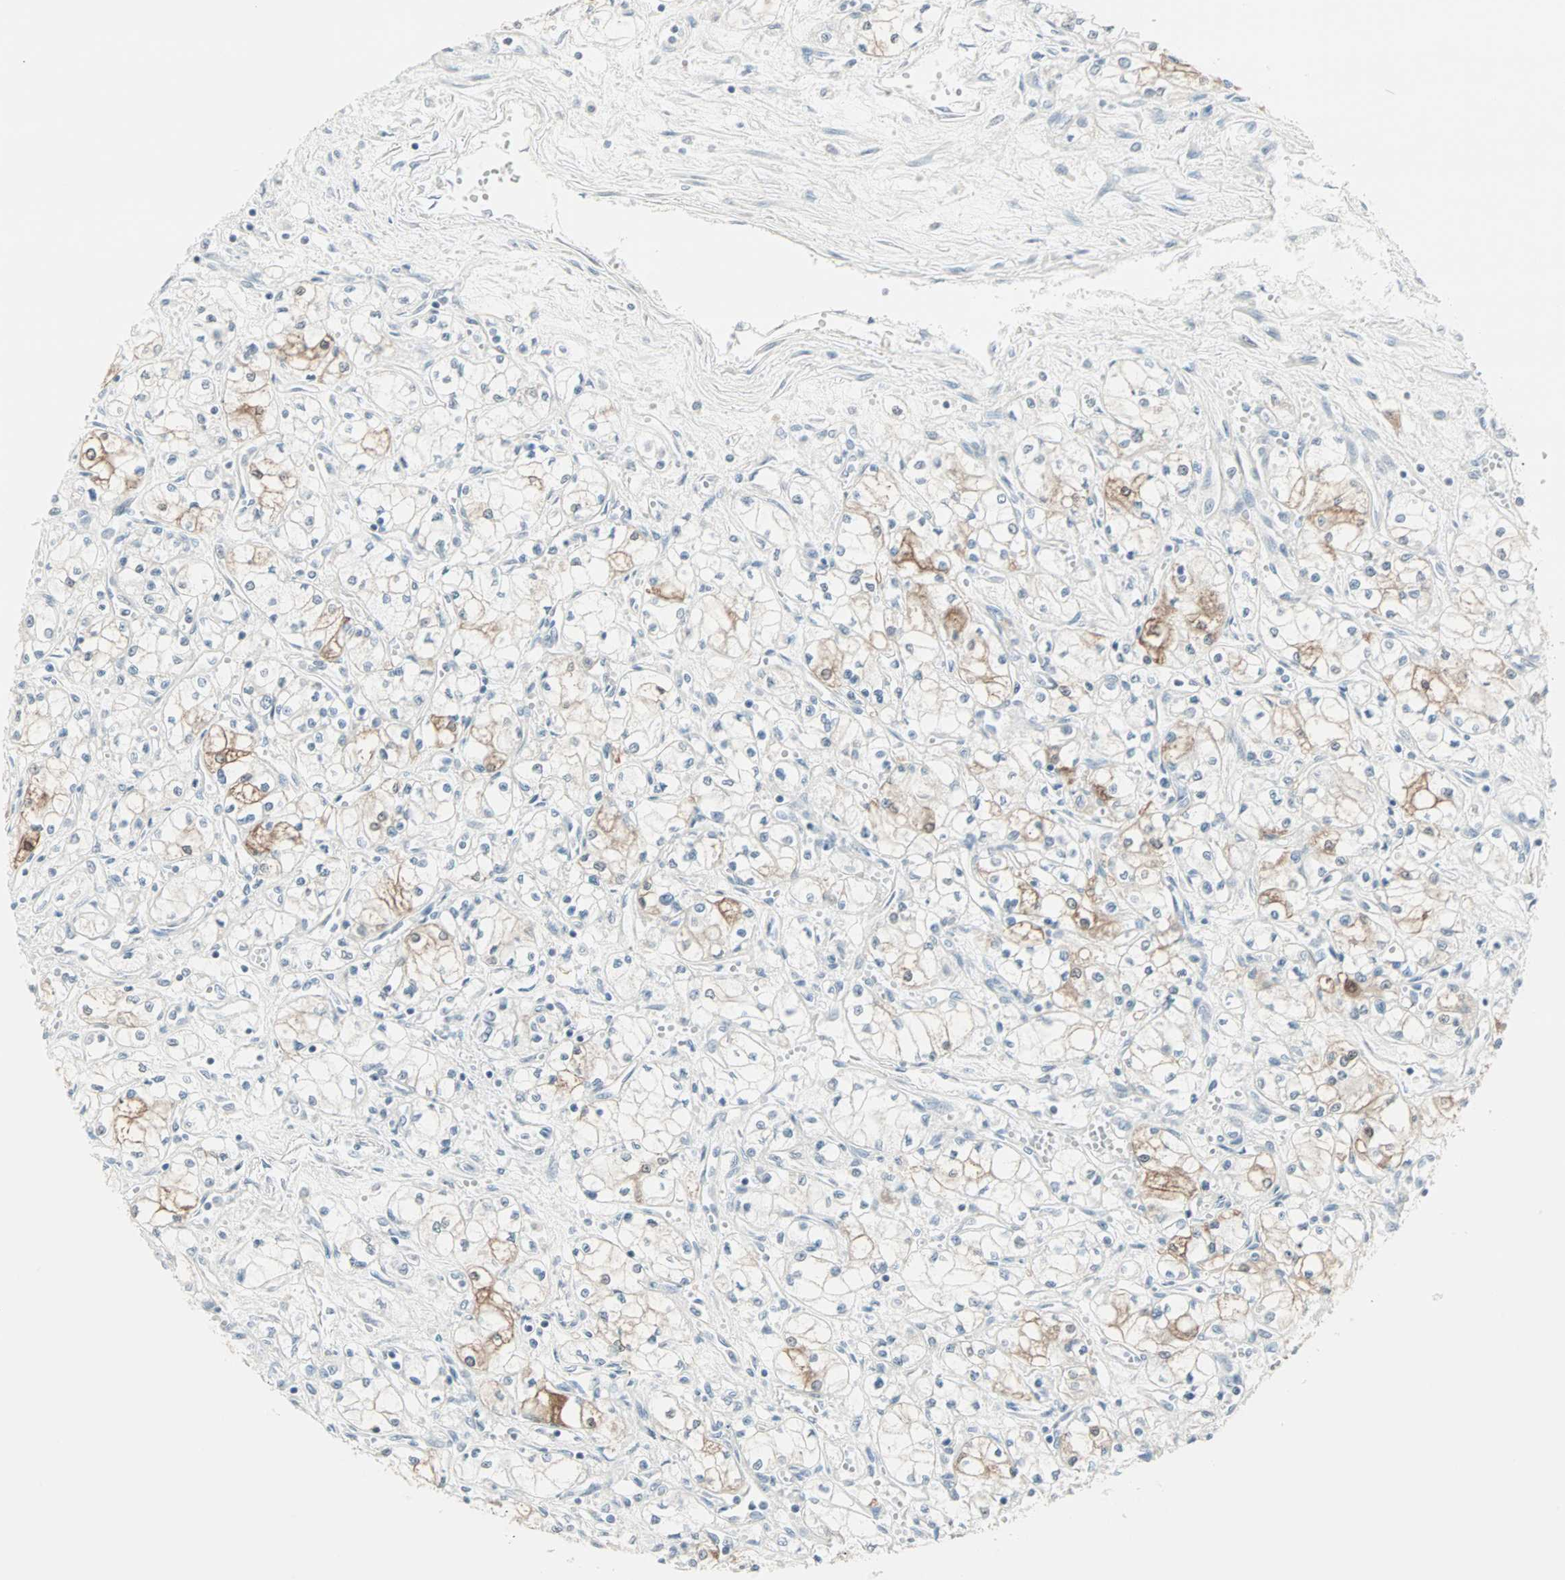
{"staining": {"intensity": "moderate", "quantity": "<25%", "location": "cytoplasmic/membranous"}, "tissue": "renal cancer", "cell_type": "Tumor cells", "image_type": "cancer", "snomed": [{"axis": "morphology", "description": "Normal tissue, NOS"}, {"axis": "morphology", "description": "Adenocarcinoma, NOS"}, {"axis": "topography", "description": "Kidney"}], "caption": "Immunohistochemical staining of human adenocarcinoma (renal) displays low levels of moderate cytoplasmic/membranous expression in approximately <25% of tumor cells.", "gene": "PTPA", "patient": {"sex": "male", "age": 59}}